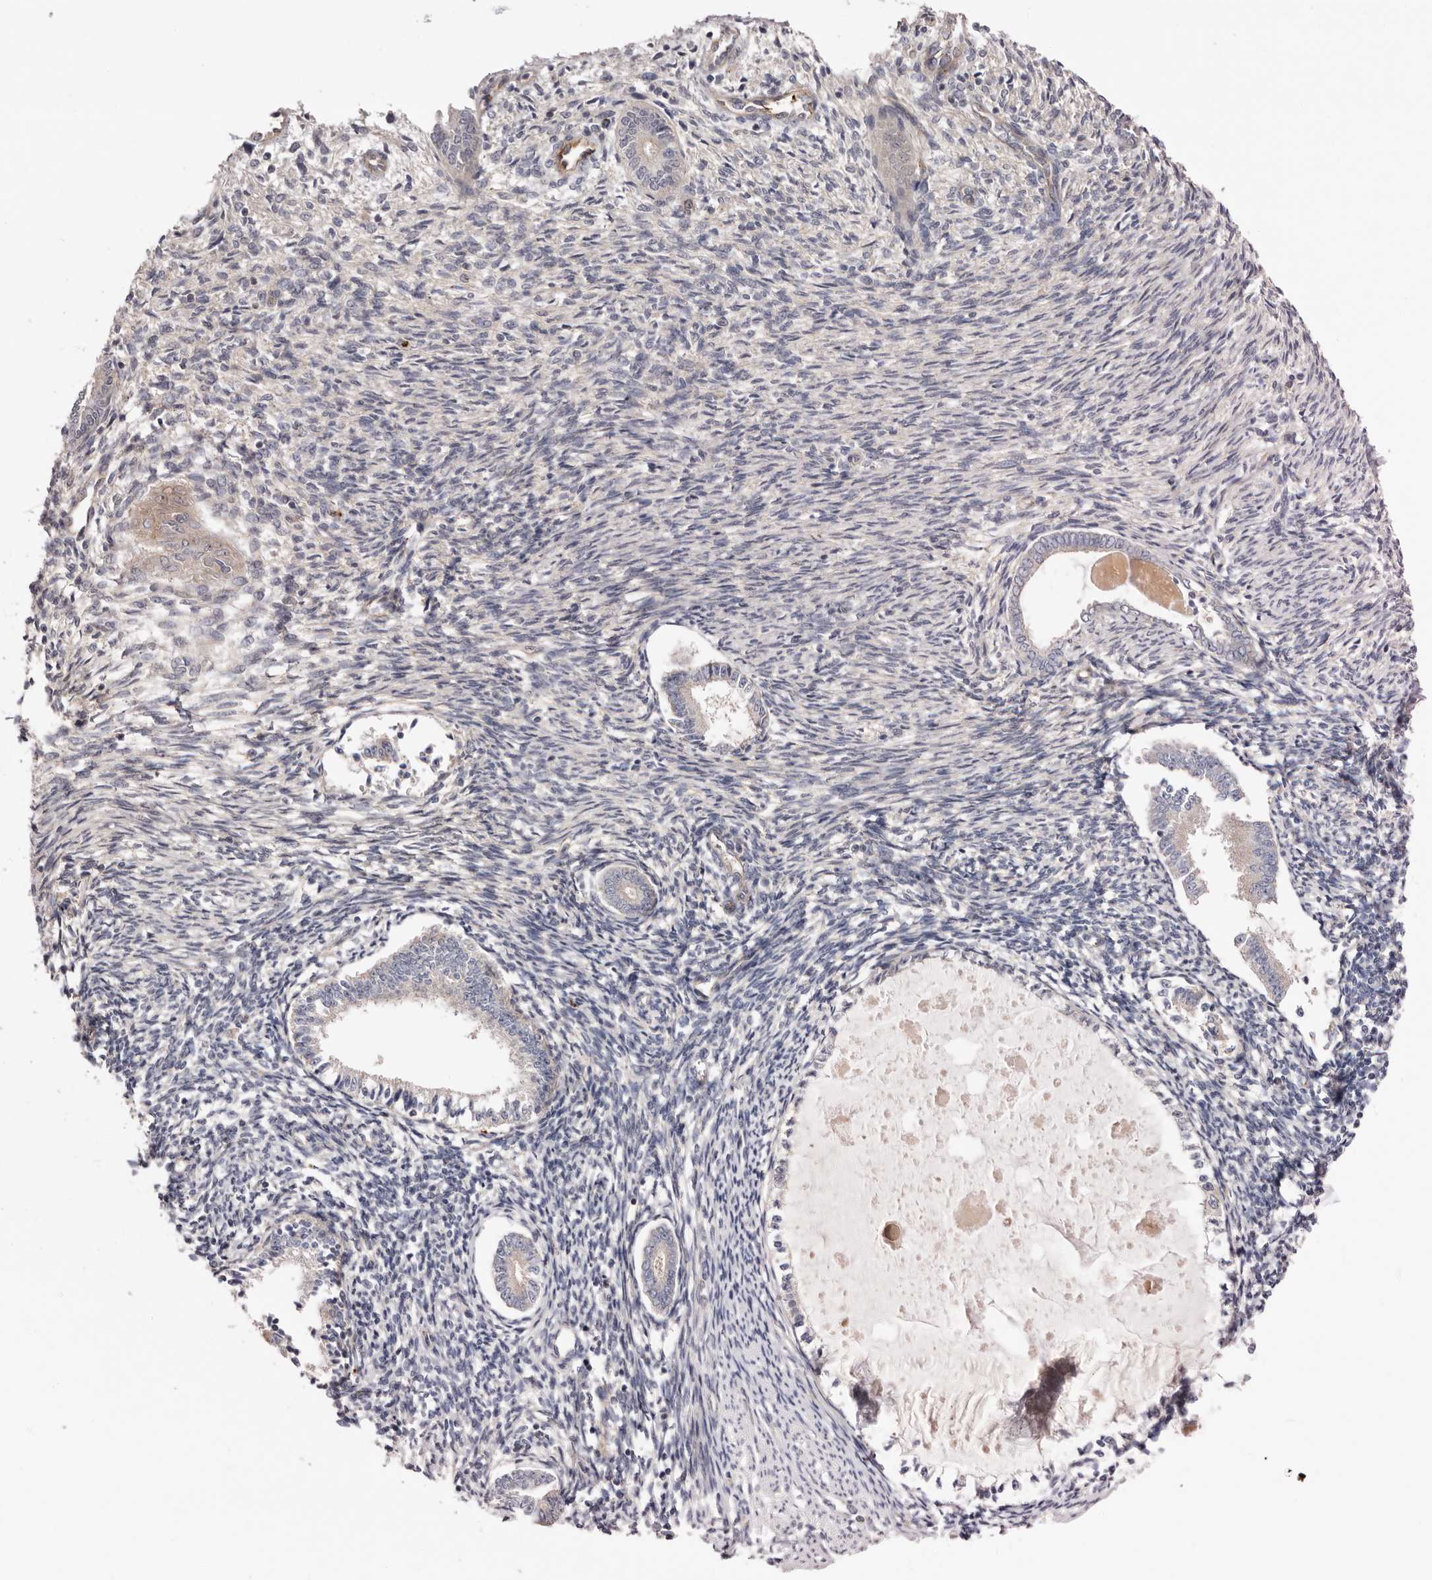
{"staining": {"intensity": "weak", "quantity": "<25%", "location": "cytoplasmic/membranous"}, "tissue": "endometrium", "cell_type": "Cells in endometrial stroma", "image_type": "normal", "snomed": [{"axis": "morphology", "description": "Normal tissue, NOS"}, {"axis": "topography", "description": "Endometrium"}], "caption": "DAB immunohistochemical staining of benign endometrium reveals no significant positivity in cells in endometrial stroma. Nuclei are stained in blue.", "gene": "PANK4", "patient": {"sex": "female", "age": 56}}